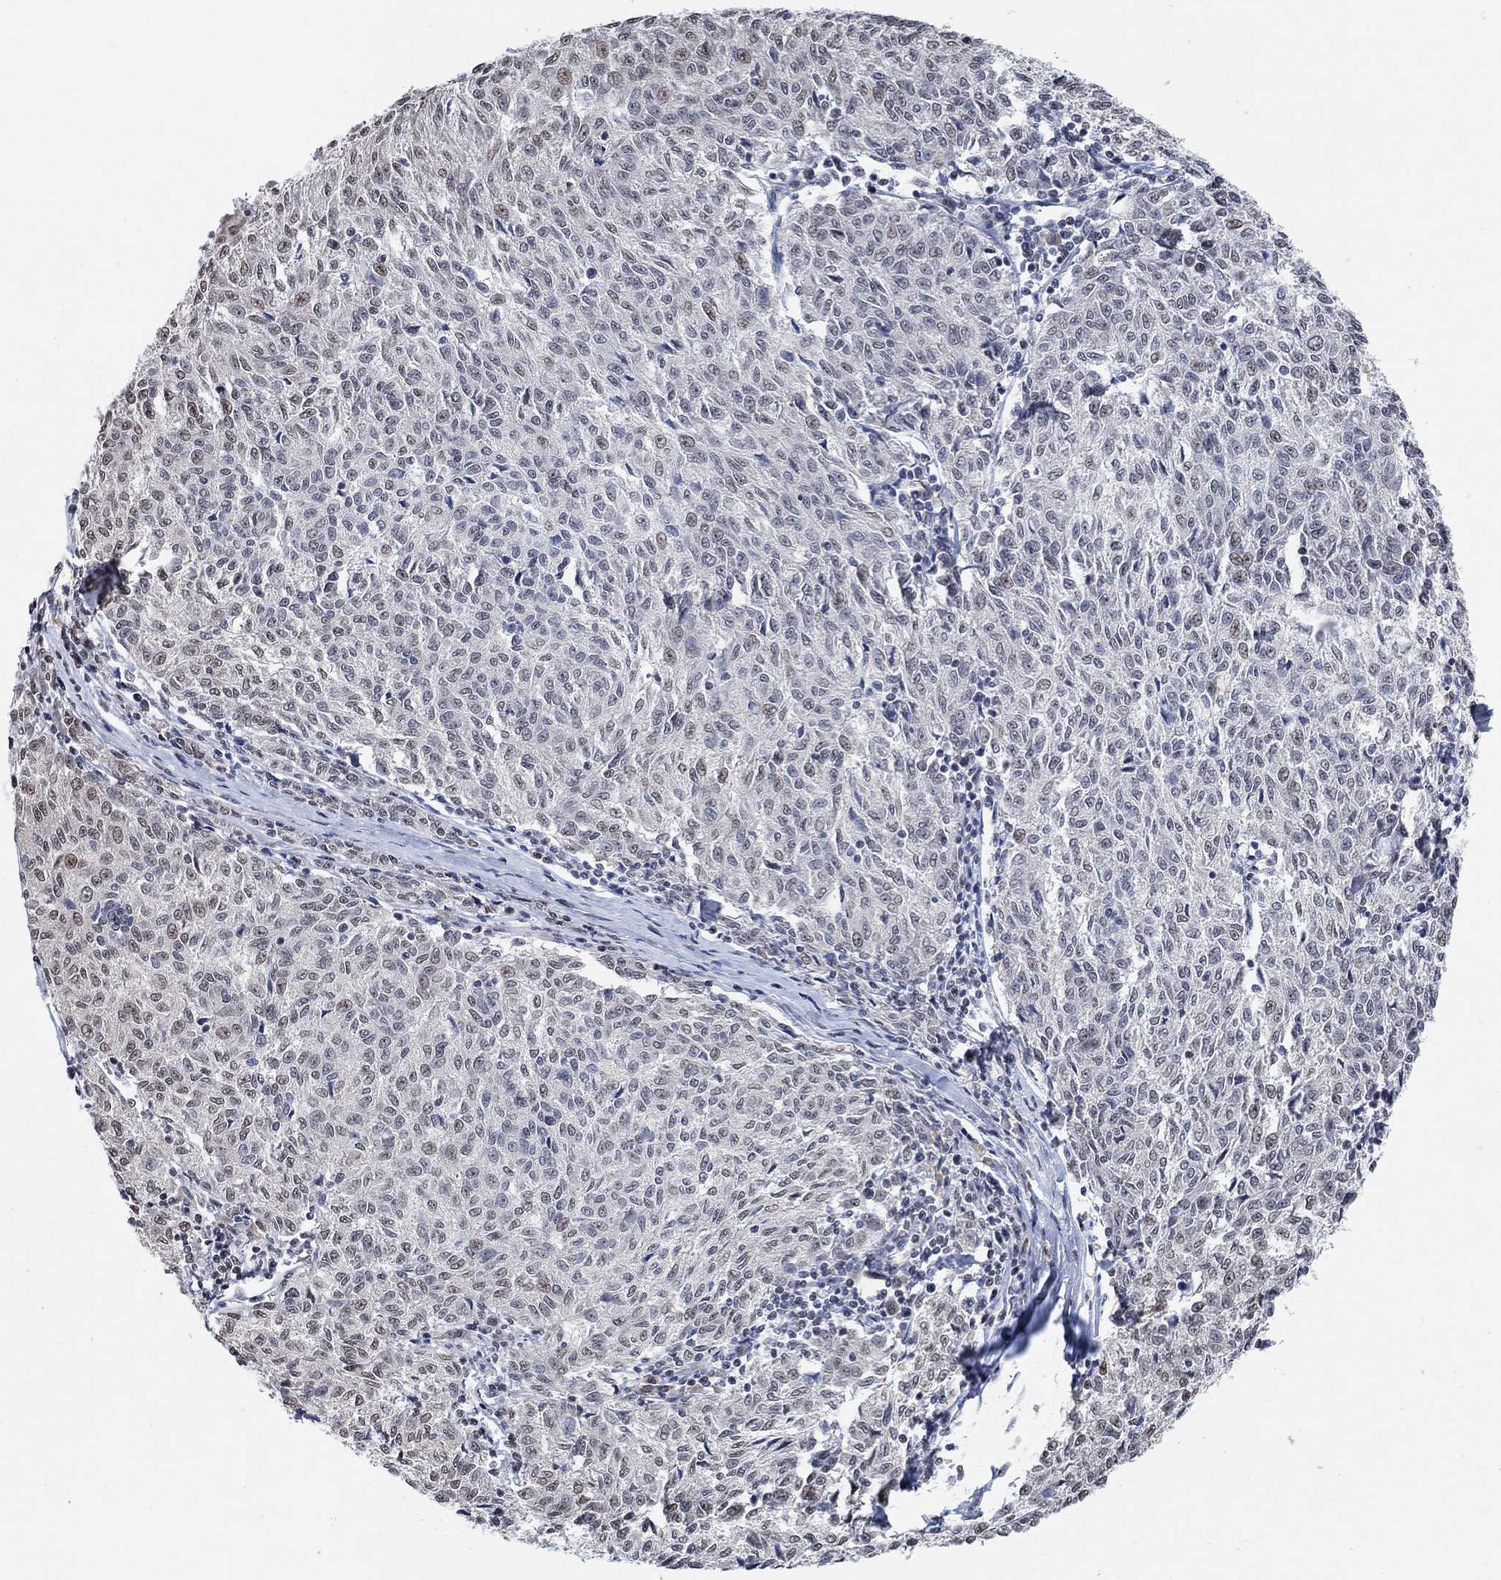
{"staining": {"intensity": "weak", "quantity": ">75%", "location": "nuclear"}, "tissue": "melanoma", "cell_type": "Tumor cells", "image_type": "cancer", "snomed": [{"axis": "morphology", "description": "Malignant melanoma, NOS"}, {"axis": "topography", "description": "Skin"}], "caption": "Immunohistochemical staining of malignant melanoma exhibits low levels of weak nuclear positivity in about >75% of tumor cells.", "gene": "USP39", "patient": {"sex": "female", "age": 72}}